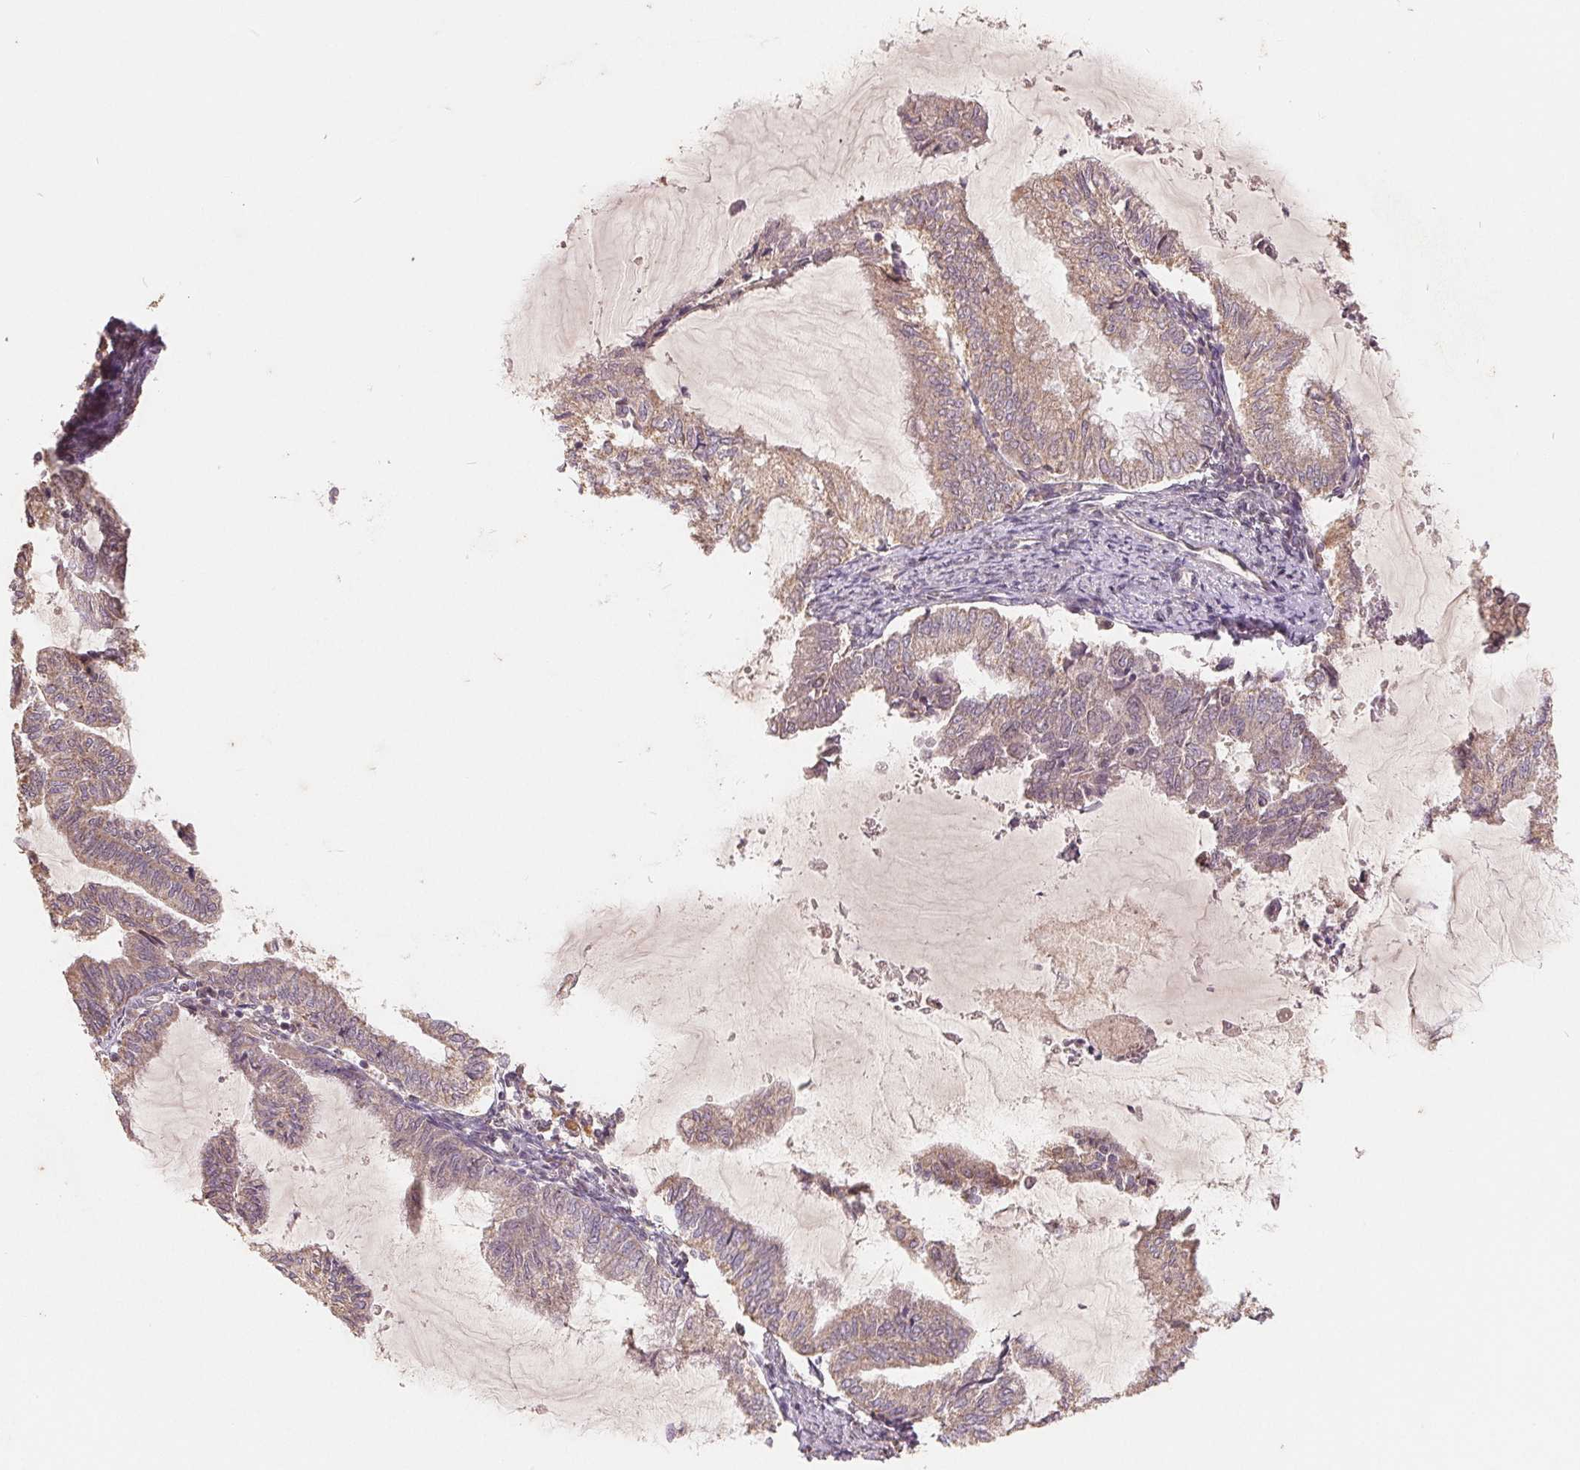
{"staining": {"intensity": "moderate", "quantity": ">75%", "location": "cytoplasmic/membranous"}, "tissue": "endometrial cancer", "cell_type": "Tumor cells", "image_type": "cancer", "snomed": [{"axis": "morphology", "description": "Adenocarcinoma, NOS"}, {"axis": "topography", "description": "Endometrium"}], "caption": "IHC of human adenocarcinoma (endometrial) shows medium levels of moderate cytoplasmic/membranous staining in about >75% of tumor cells. The protein of interest is stained brown, and the nuclei are stained in blue (DAB (3,3'-diaminobenzidine) IHC with brightfield microscopy, high magnification).", "gene": "CDIPT", "patient": {"sex": "female", "age": 79}}